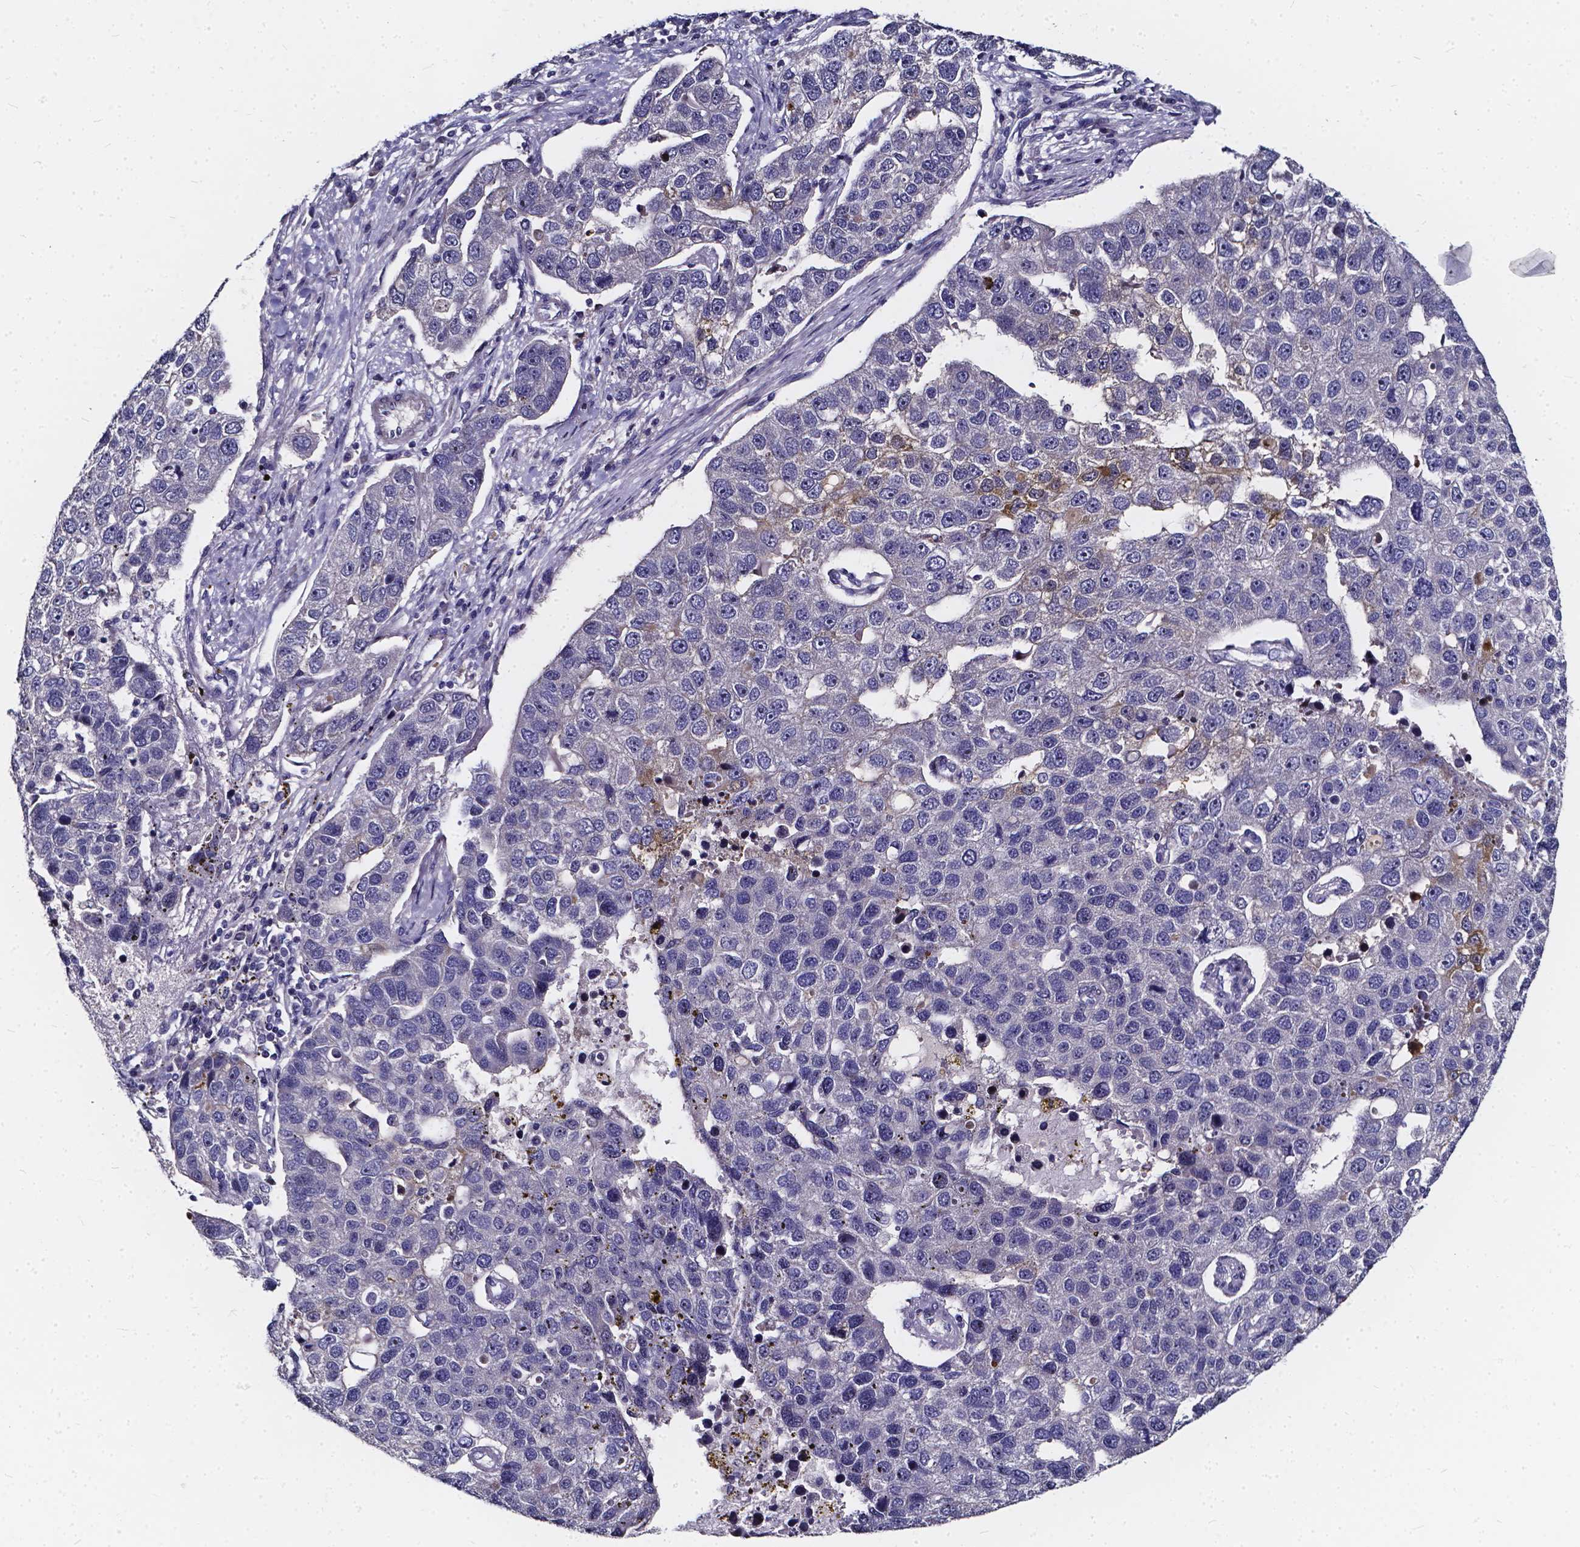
{"staining": {"intensity": "negative", "quantity": "none", "location": "none"}, "tissue": "pancreatic cancer", "cell_type": "Tumor cells", "image_type": "cancer", "snomed": [{"axis": "morphology", "description": "Adenocarcinoma, NOS"}, {"axis": "topography", "description": "Pancreas"}], "caption": "This image is of pancreatic cancer (adenocarcinoma) stained with immunohistochemistry (IHC) to label a protein in brown with the nuclei are counter-stained blue. There is no expression in tumor cells.", "gene": "SOWAHA", "patient": {"sex": "female", "age": 61}}